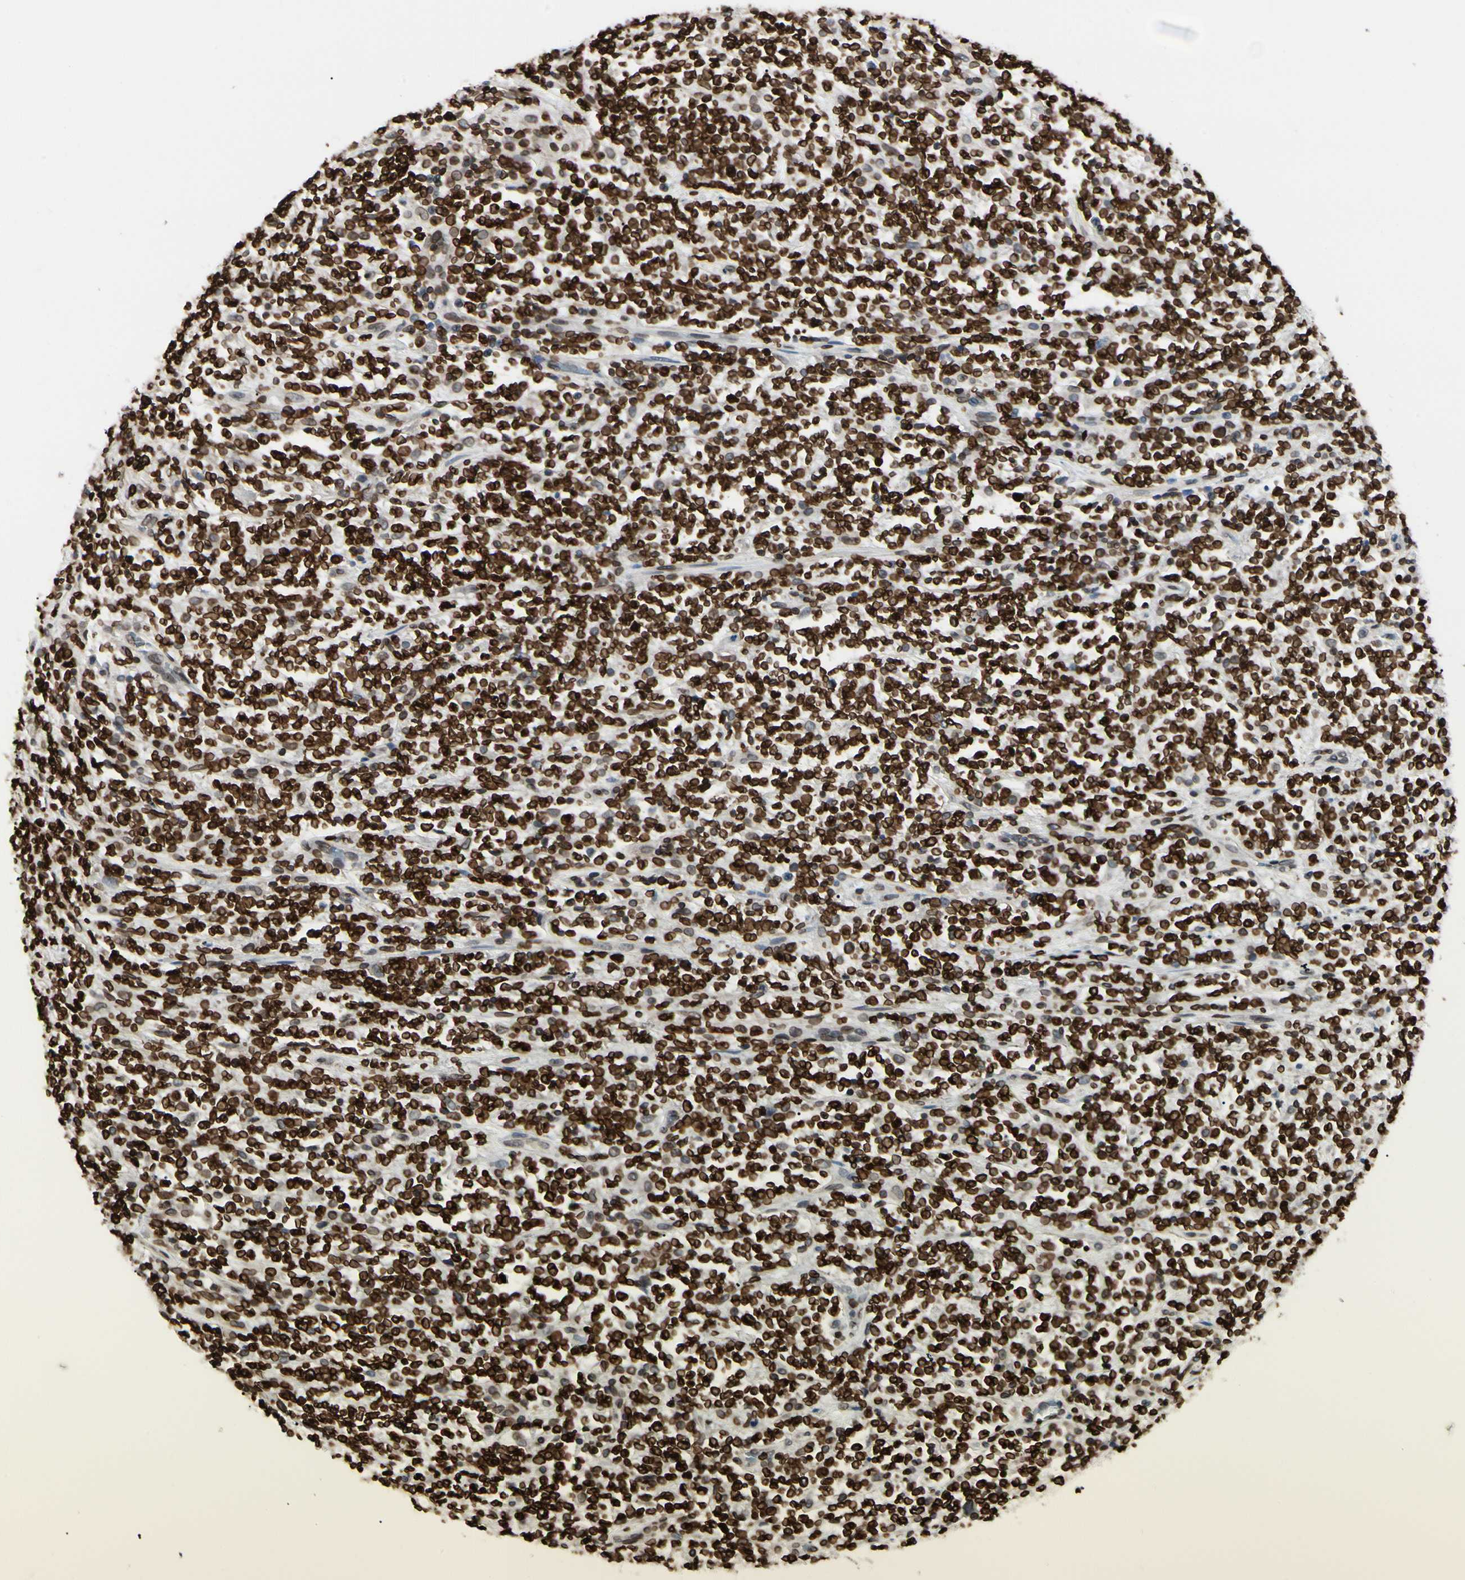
{"staining": {"intensity": "strong", "quantity": ">75%", "location": "cytoplasmic/membranous,nuclear"}, "tissue": "lymphoma", "cell_type": "Tumor cells", "image_type": "cancer", "snomed": [{"axis": "morphology", "description": "Malignant lymphoma, non-Hodgkin's type, High grade"}, {"axis": "topography", "description": "Soft tissue"}], "caption": "High-magnification brightfield microscopy of lymphoma stained with DAB (3,3'-diaminobenzidine) (brown) and counterstained with hematoxylin (blue). tumor cells exhibit strong cytoplasmic/membranous and nuclear positivity is seen in about>75% of cells.", "gene": "TMPO", "patient": {"sex": "male", "age": 18}}